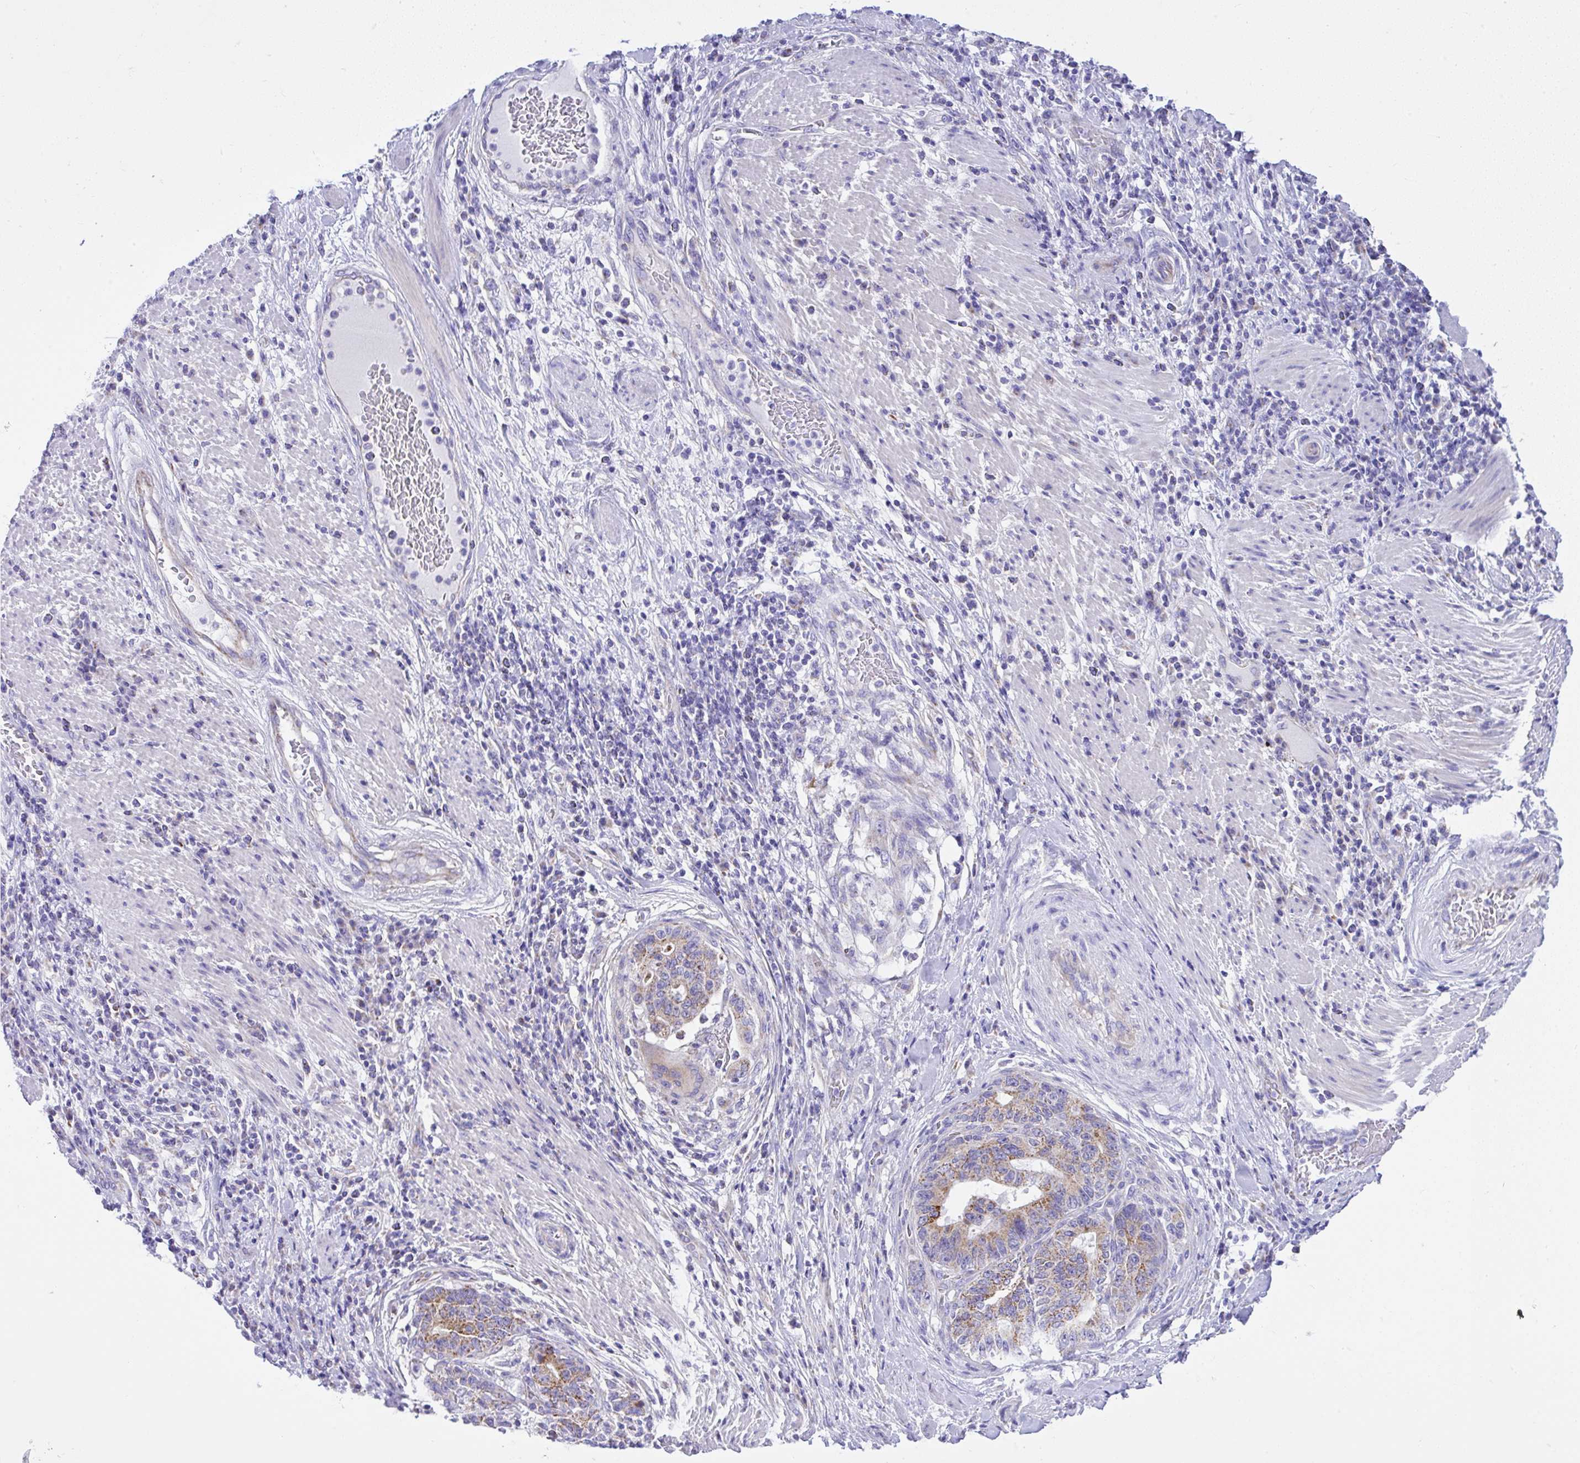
{"staining": {"intensity": "moderate", "quantity": "25%-75%", "location": "cytoplasmic/membranous"}, "tissue": "stomach cancer", "cell_type": "Tumor cells", "image_type": "cancer", "snomed": [{"axis": "morphology", "description": "Normal tissue, NOS"}, {"axis": "morphology", "description": "Adenocarcinoma, NOS"}, {"axis": "topography", "description": "Stomach"}], "caption": "Human stomach cancer stained with a brown dye shows moderate cytoplasmic/membranous positive staining in approximately 25%-75% of tumor cells.", "gene": "SLC13A1", "patient": {"sex": "female", "age": 64}}